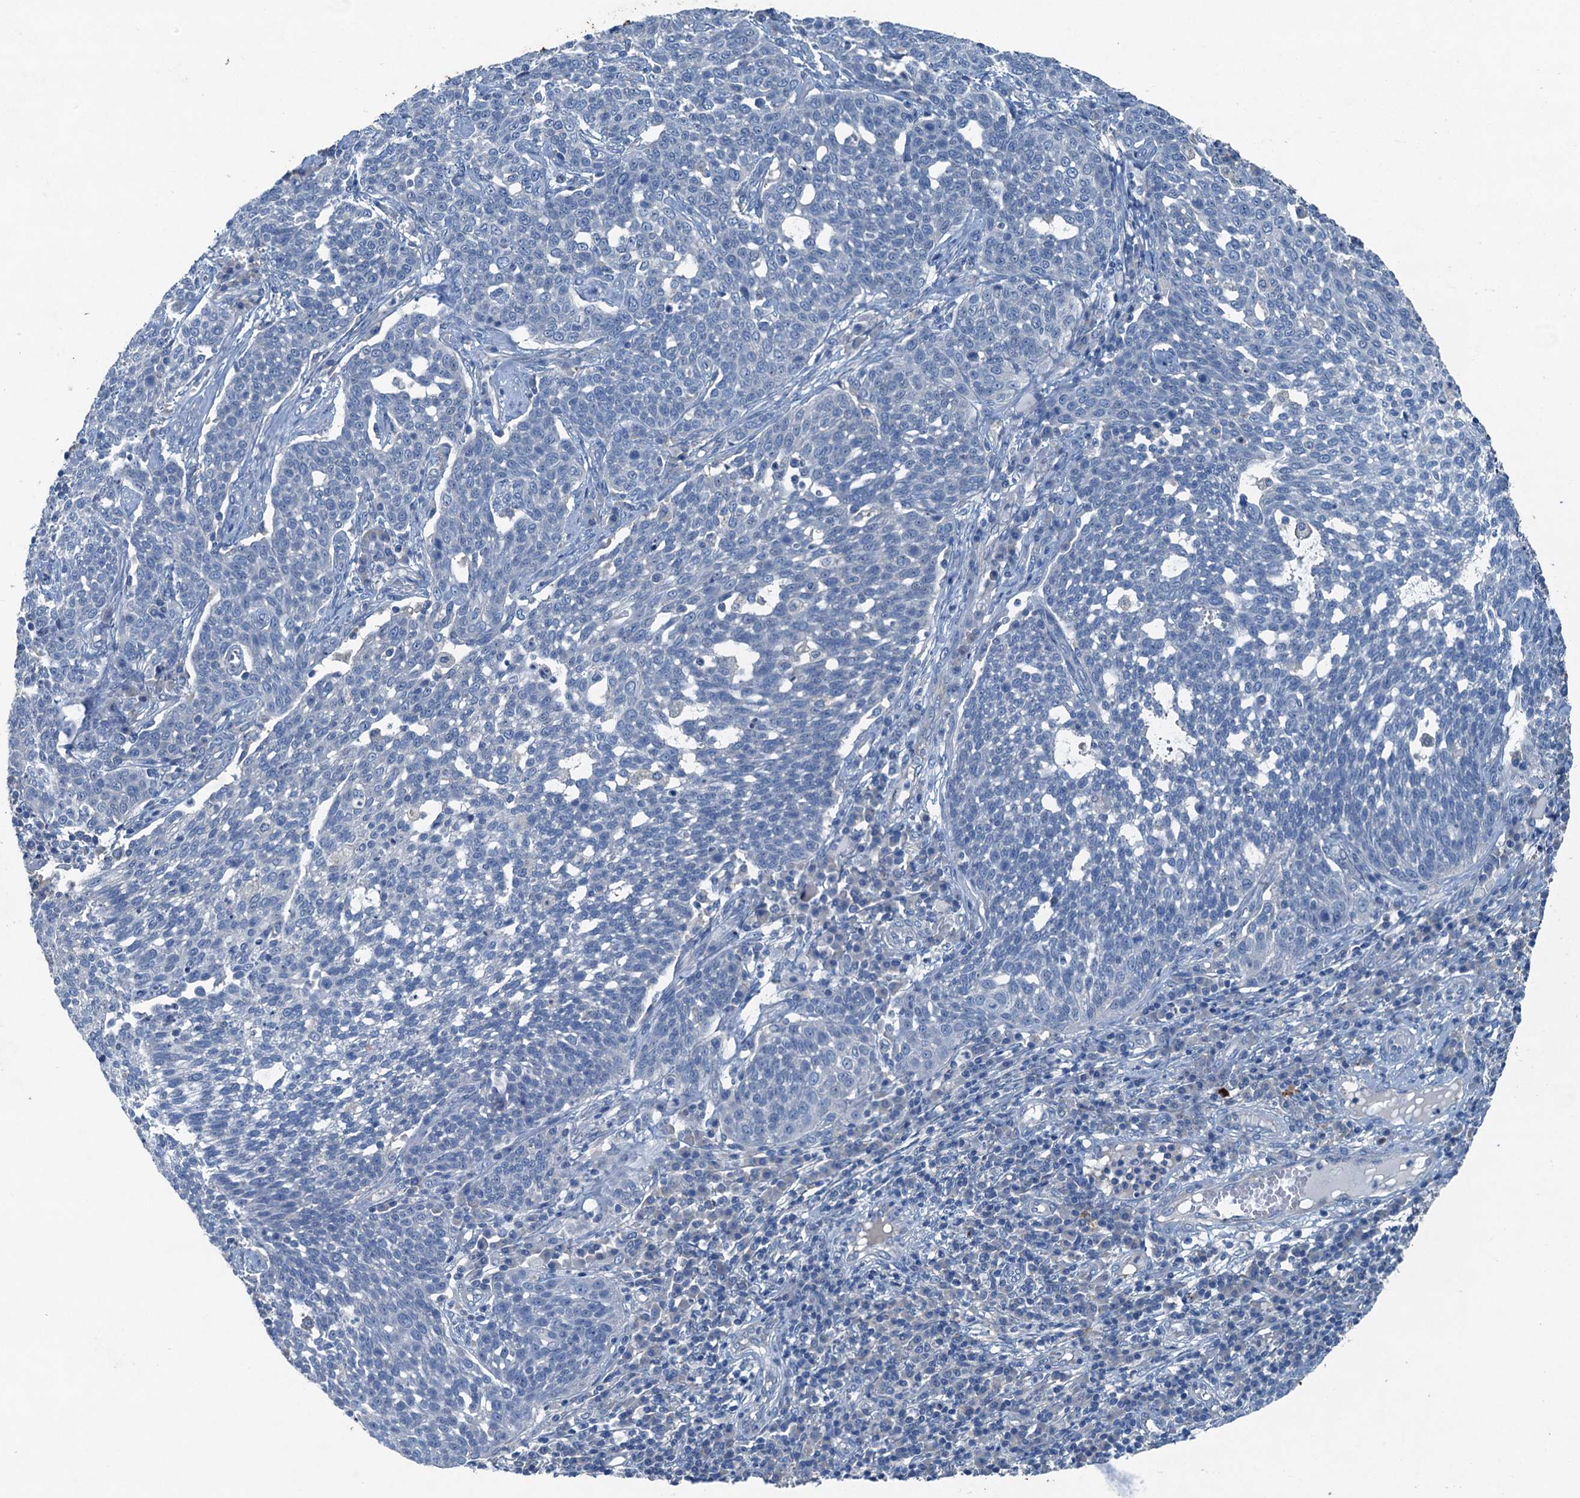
{"staining": {"intensity": "negative", "quantity": "none", "location": "none"}, "tissue": "cervical cancer", "cell_type": "Tumor cells", "image_type": "cancer", "snomed": [{"axis": "morphology", "description": "Squamous cell carcinoma, NOS"}, {"axis": "topography", "description": "Cervix"}], "caption": "Immunohistochemical staining of cervical squamous cell carcinoma reveals no significant staining in tumor cells.", "gene": "CBLIF", "patient": {"sex": "female", "age": 34}}